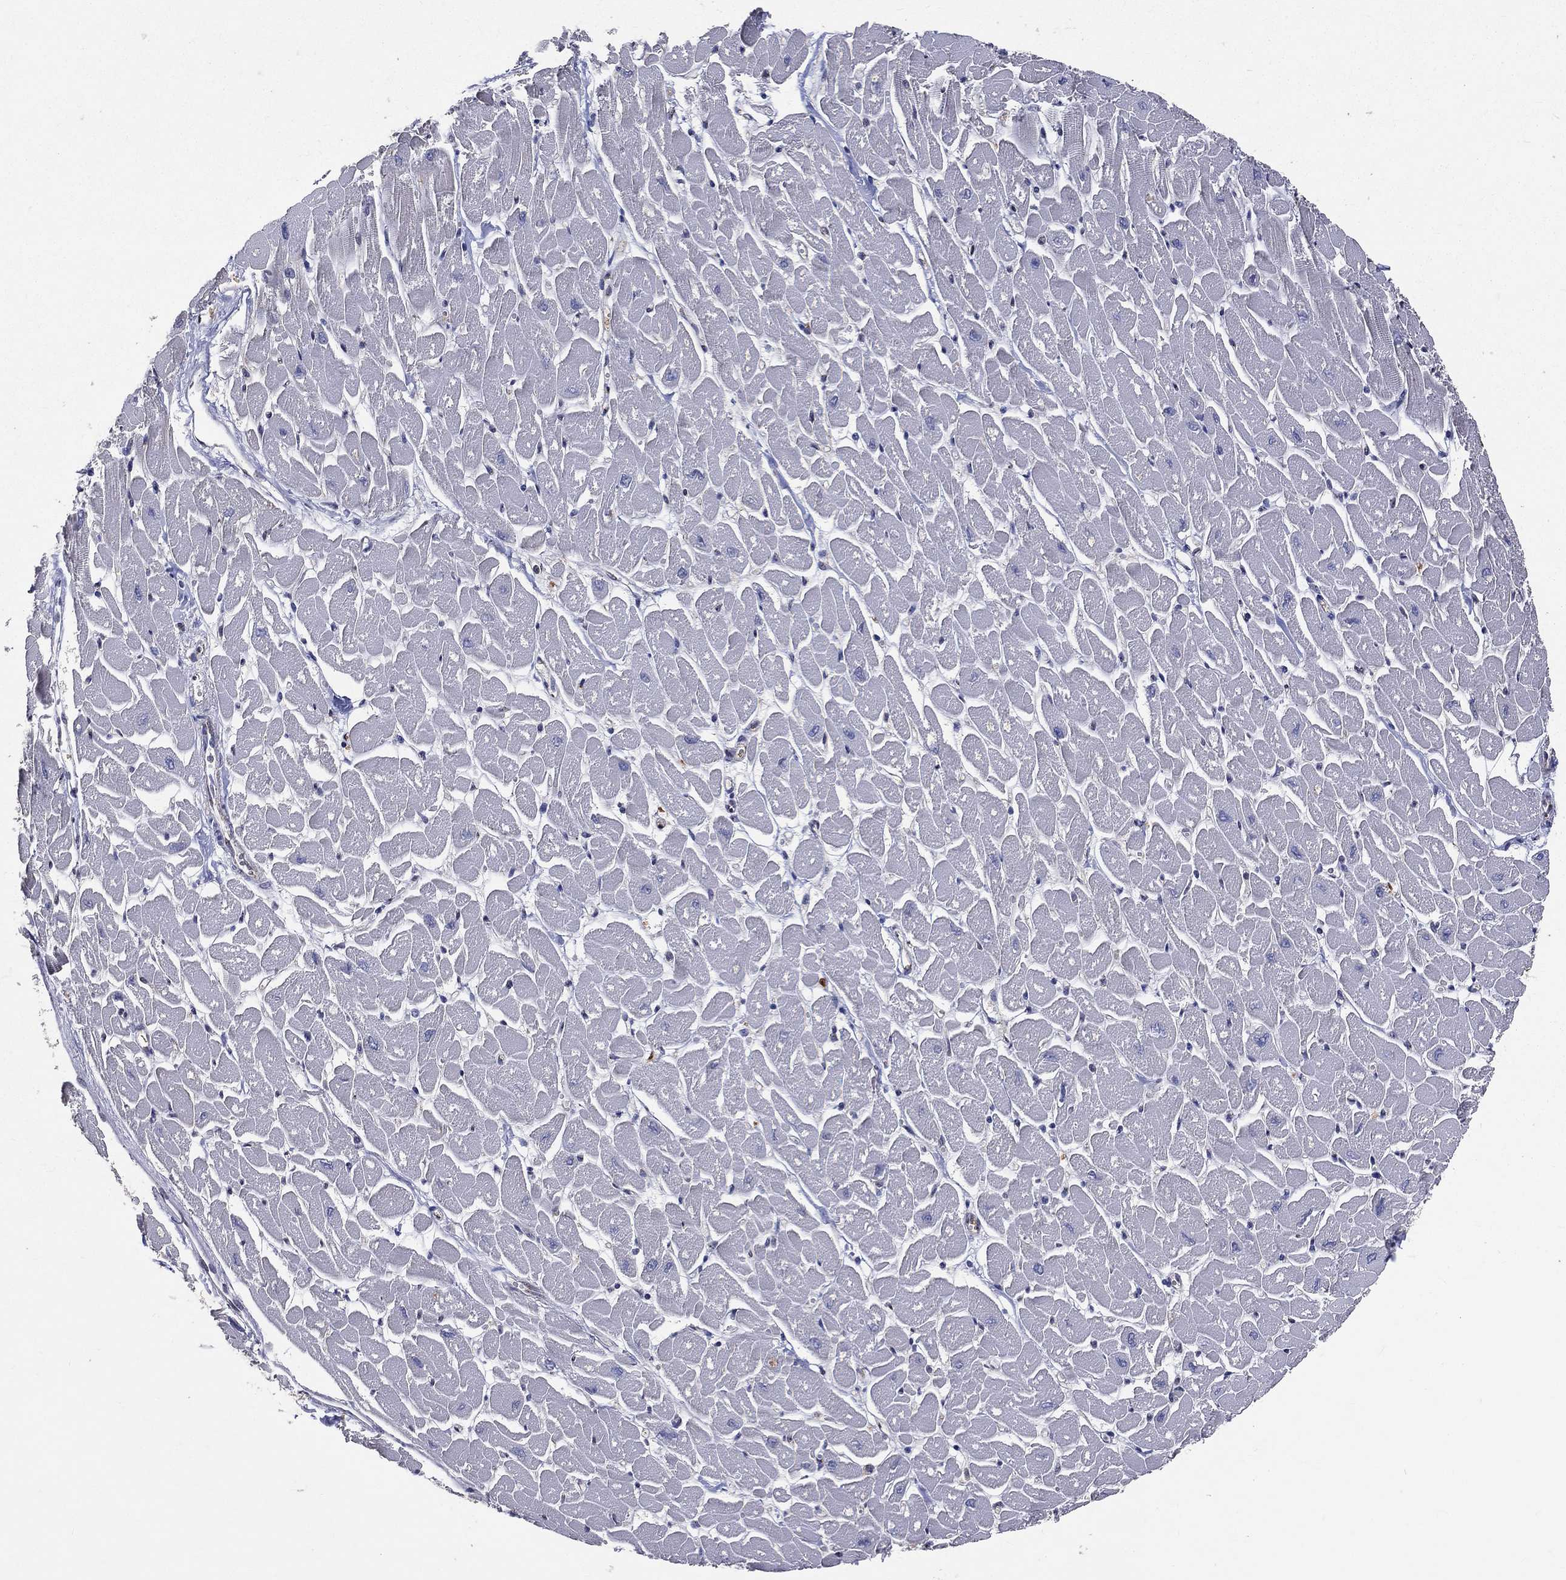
{"staining": {"intensity": "negative", "quantity": "none", "location": "none"}, "tissue": "heart muscle", "cell_type": "Cardiomyocytes", "image_type": "normal", "snomed": [{"axis": "morphology", "description": "Normal tissue, NOS"}, {"axis": "topography", "description": "Heart"}], "caption": "Heart muscle stained for a protein using immunohistochemistry (IHC) demonstrates no positivity cardiomyocytes.", "gene": "GMPR2", "patient": {"sex": "male", "age": 57}}